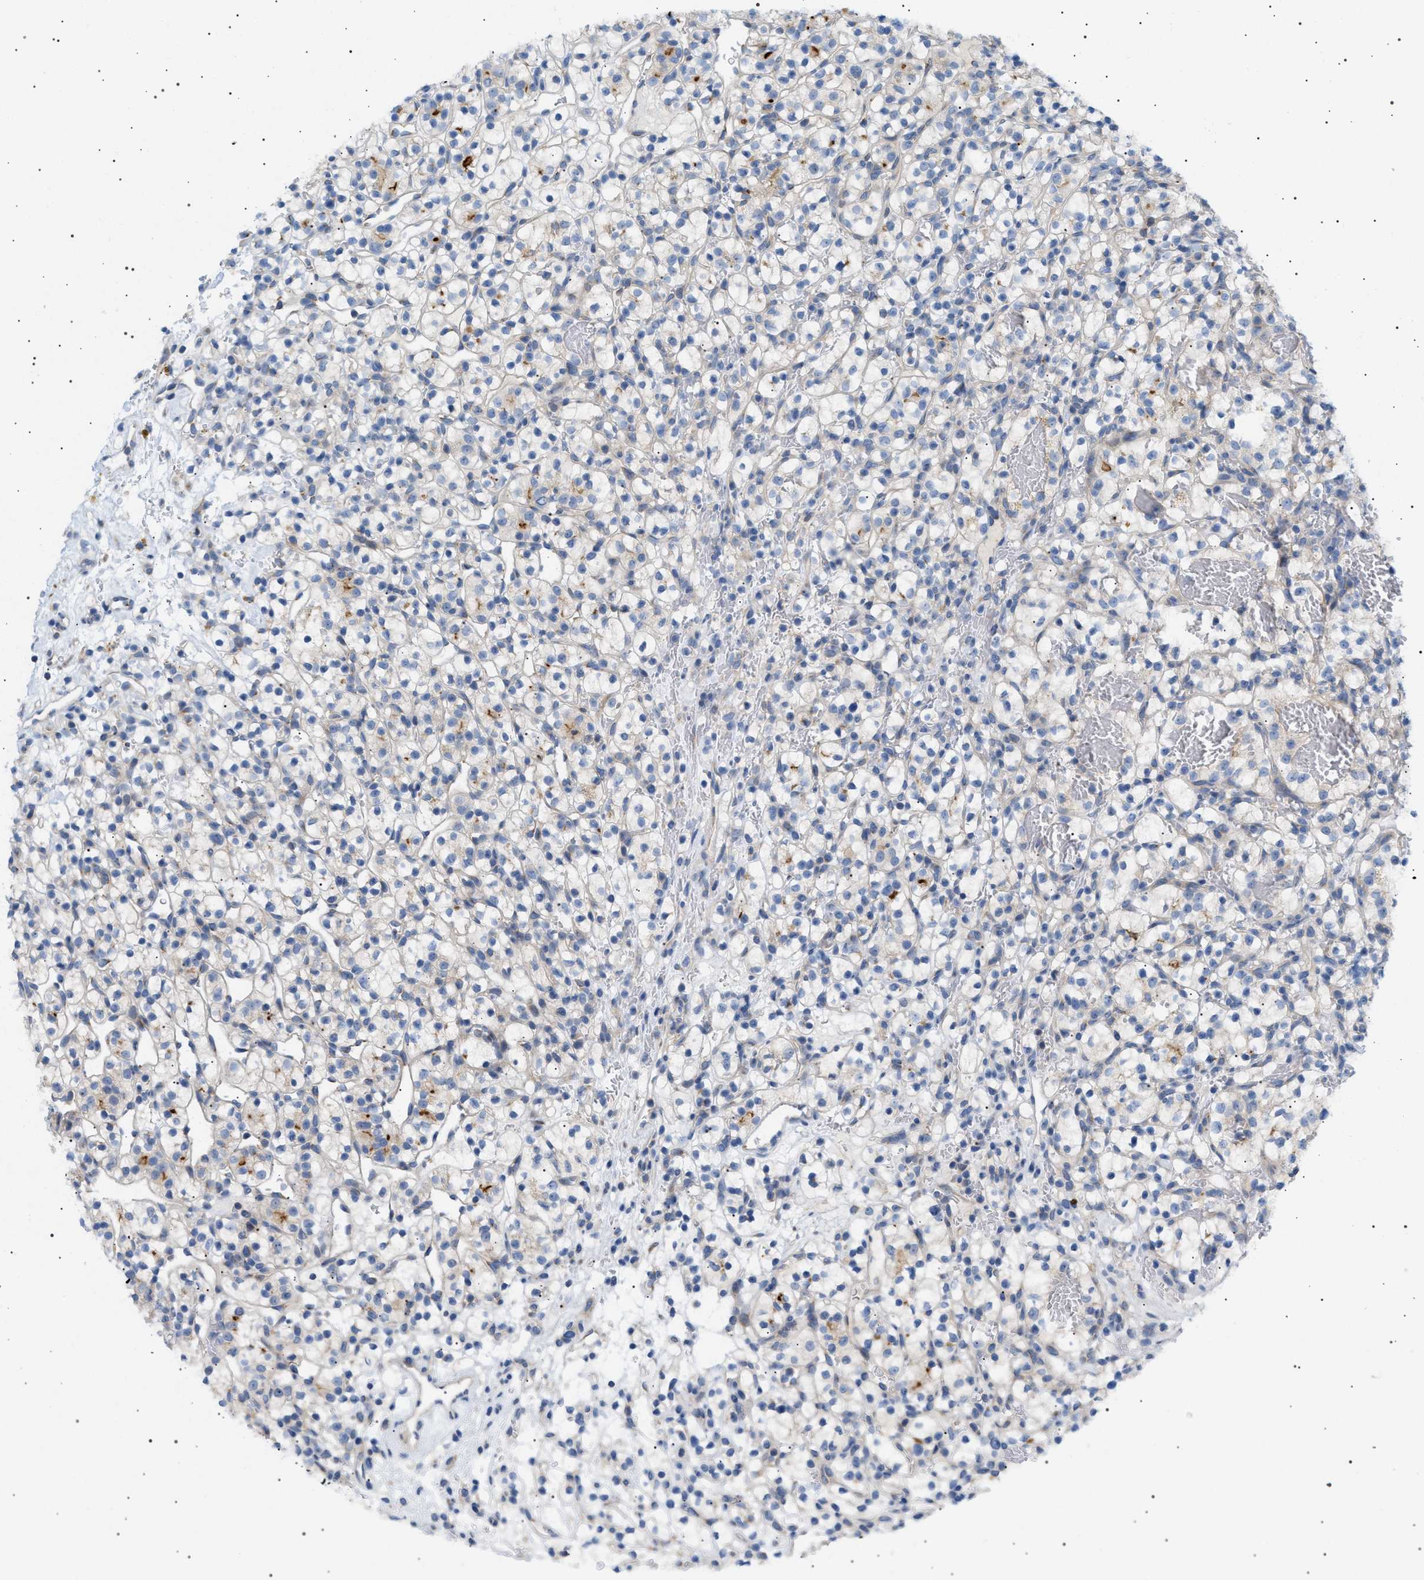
{"staining": {"intensity": "negative", "quantity": "none", "location": "none"}, "tissue": "renal cancer", "cell_type": "Tumor cells", "image_type": "cancer", "snomed": [{"axis": "morphology", "description": "Adenocarcinoma, NOS"}, {"axis": "topography", "description": "Kidney"}], "caption": "Immunohistochemical staining of human renal cancer (adenocarcinoma) displays no significant positivity in tumor cells.", "gene": "ADCY10", "patient": {"sex": "female", "age": 57}}